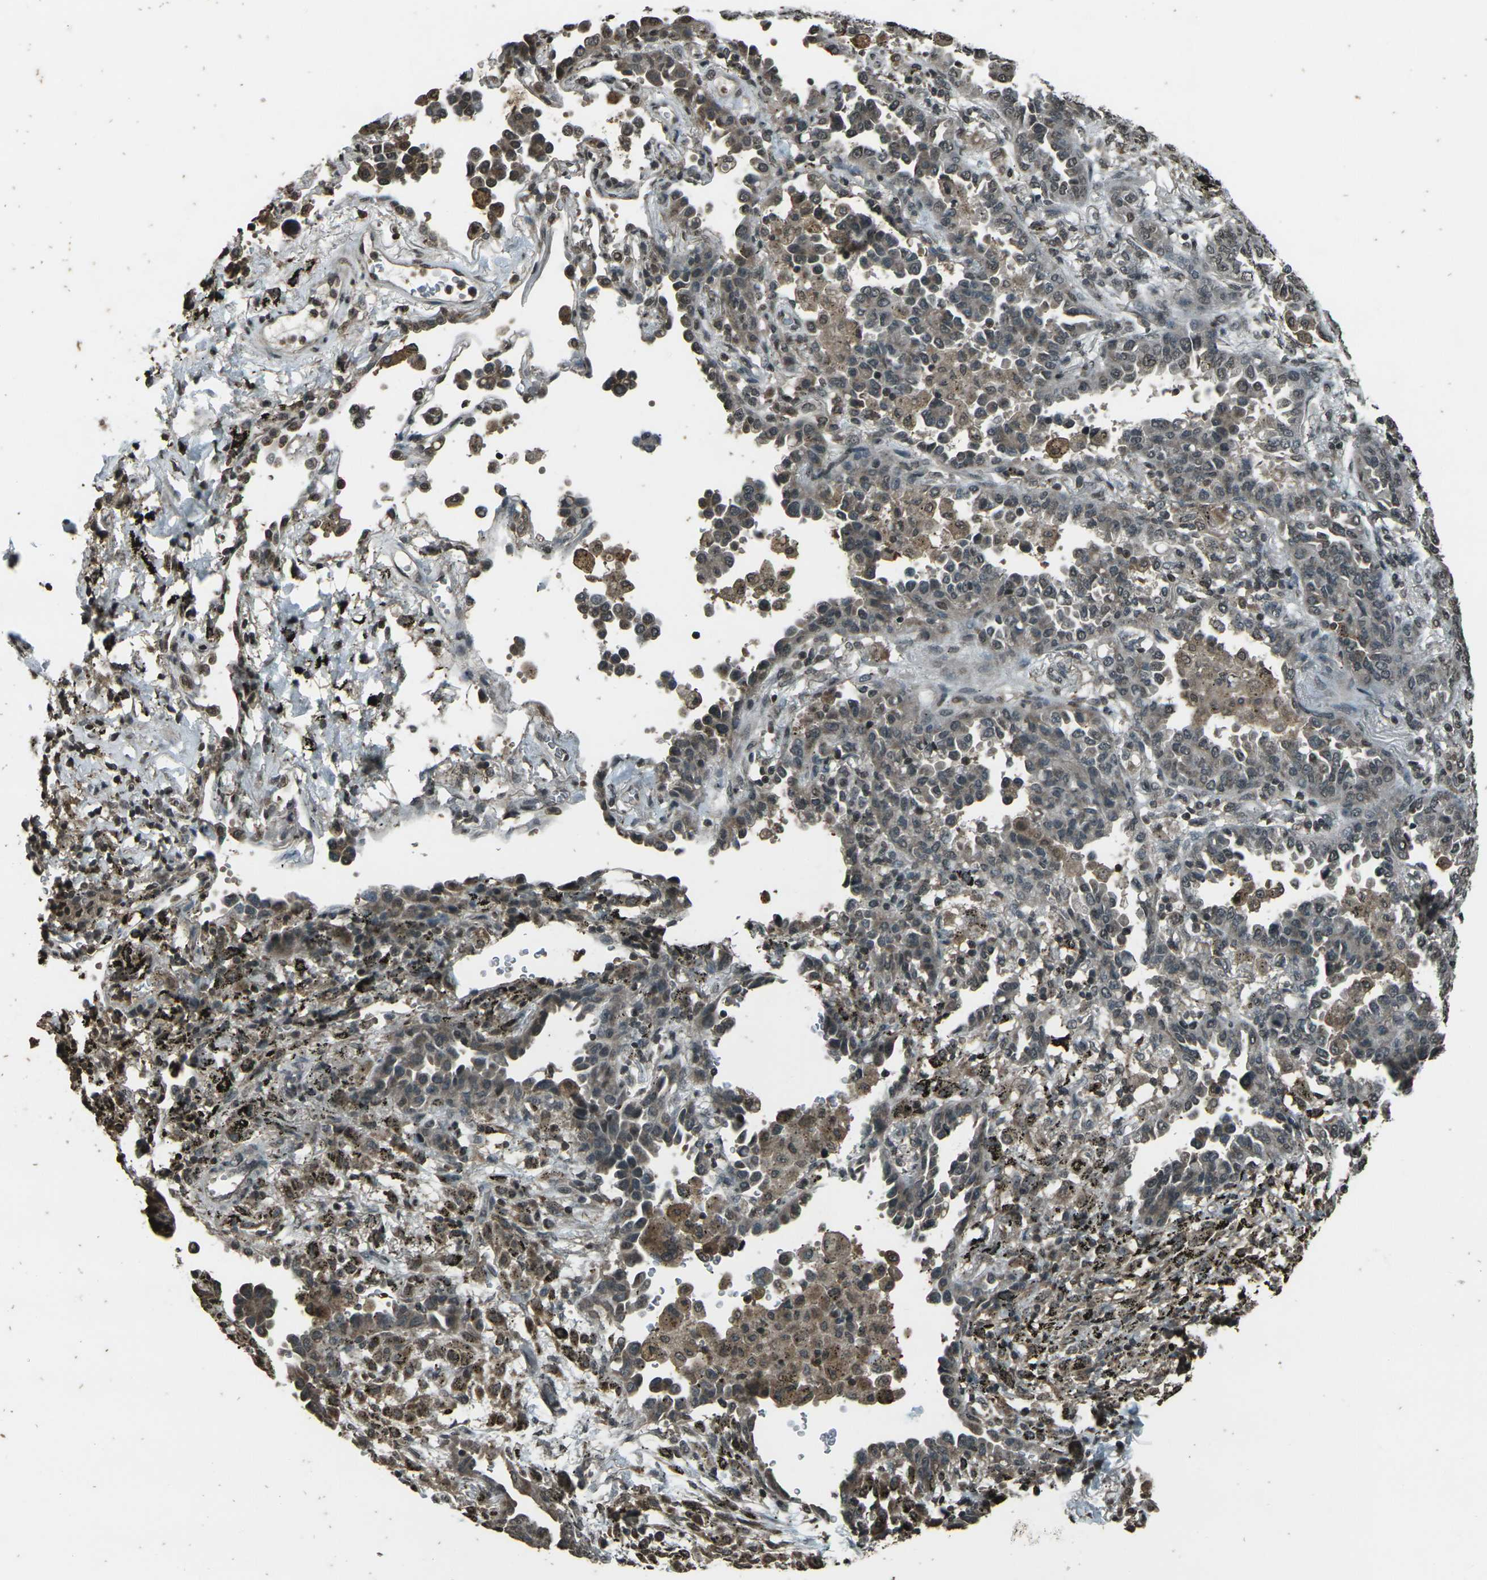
{"staining": {"intensity": "weak", "quantity": ">75%", "location": "cytoplasmic/membranous"}, "tissue": "lung cancer", "cell_type": "Tumor cells", "image_type": "cancer", "snomed": [{"axis": "morphology", "description": "Normal tissue, NOS"}, {"axis": "morphology", "description": "Adenocarcinoma, NOS"}, {"axis": "topography", "description": "Lung"}], "caption": "Immunohistochemical staining of human lung cancer (adenocarcinoma) displays low levels of weak cytoplasmic/membranous staining in approximately >75% of tumor cells. The protein is stained brown, and the nuclei are stained in blue (DAB IHC with brightfield microscopy, high magnification).", "gene": "PRPF8", "patient": {"sex": "male", "age": 59}}